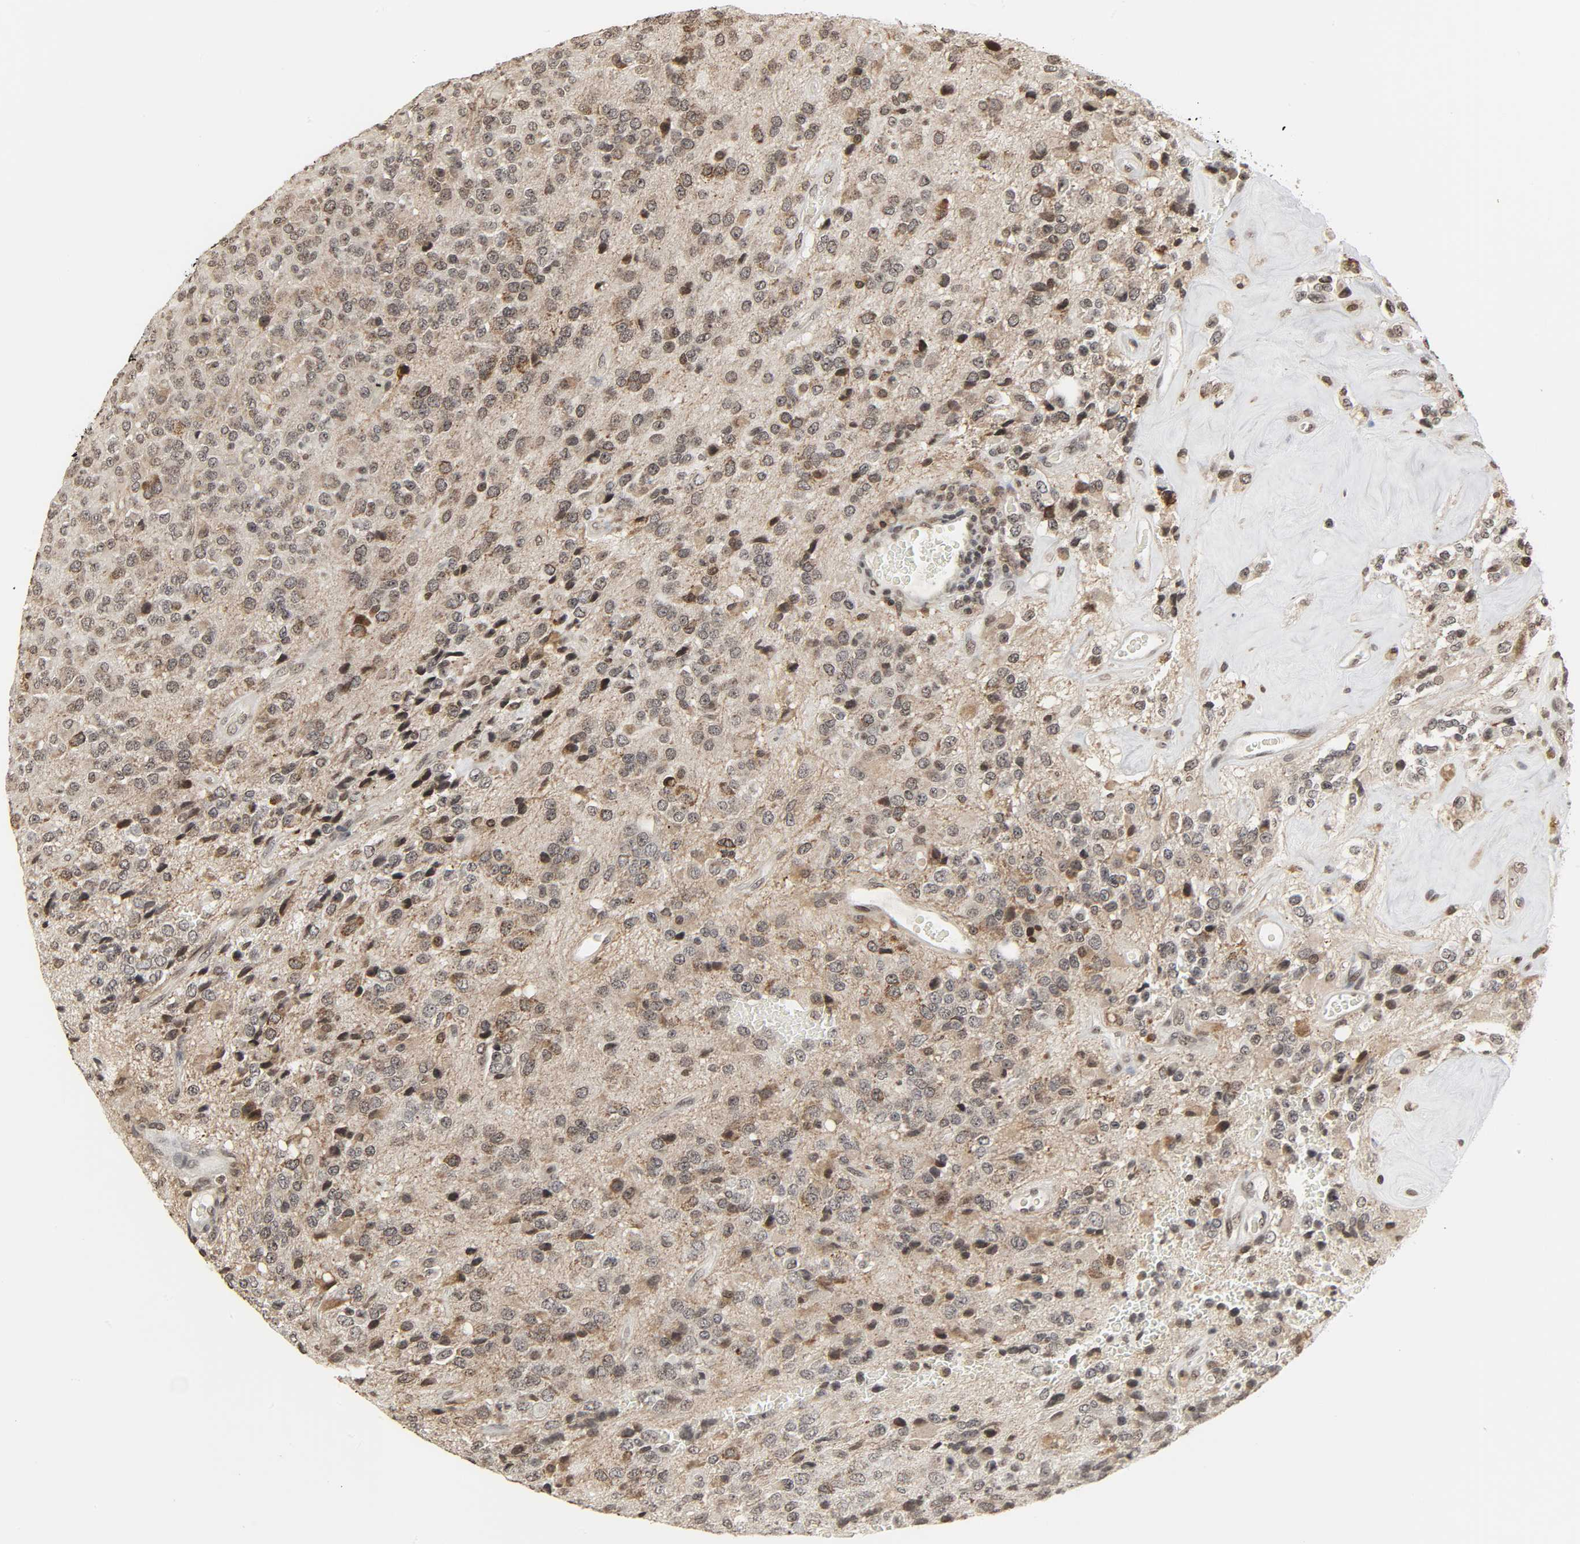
{"staining": {"intensity": "moderate", "quantity": "25%-75%", "location": "cytoplasmic/membranous,nuclear"}, "tissue": "glioma", "cell_type": "Tumor cells", "image_type": "cancer", "snomed": [{"axis": "morphology", "description": "Glioma, malignant, High grade"}, {"axis": "topography", "description": "pancreas cauda"}], "caption": "Malignant glioma (high-grade) tissue exhibits moderate cytoplasmic/membranous and nuclear positivity in about 25%-75% of tumor cells, visualized by immunohistochemistry. The staining is performed using DAB brown chromogen to label protein expression. The nuclei are counter-stained blue using hematoxylin.", "gene": "XRCC1", "patient": {"sex": "male", "age": 60}}